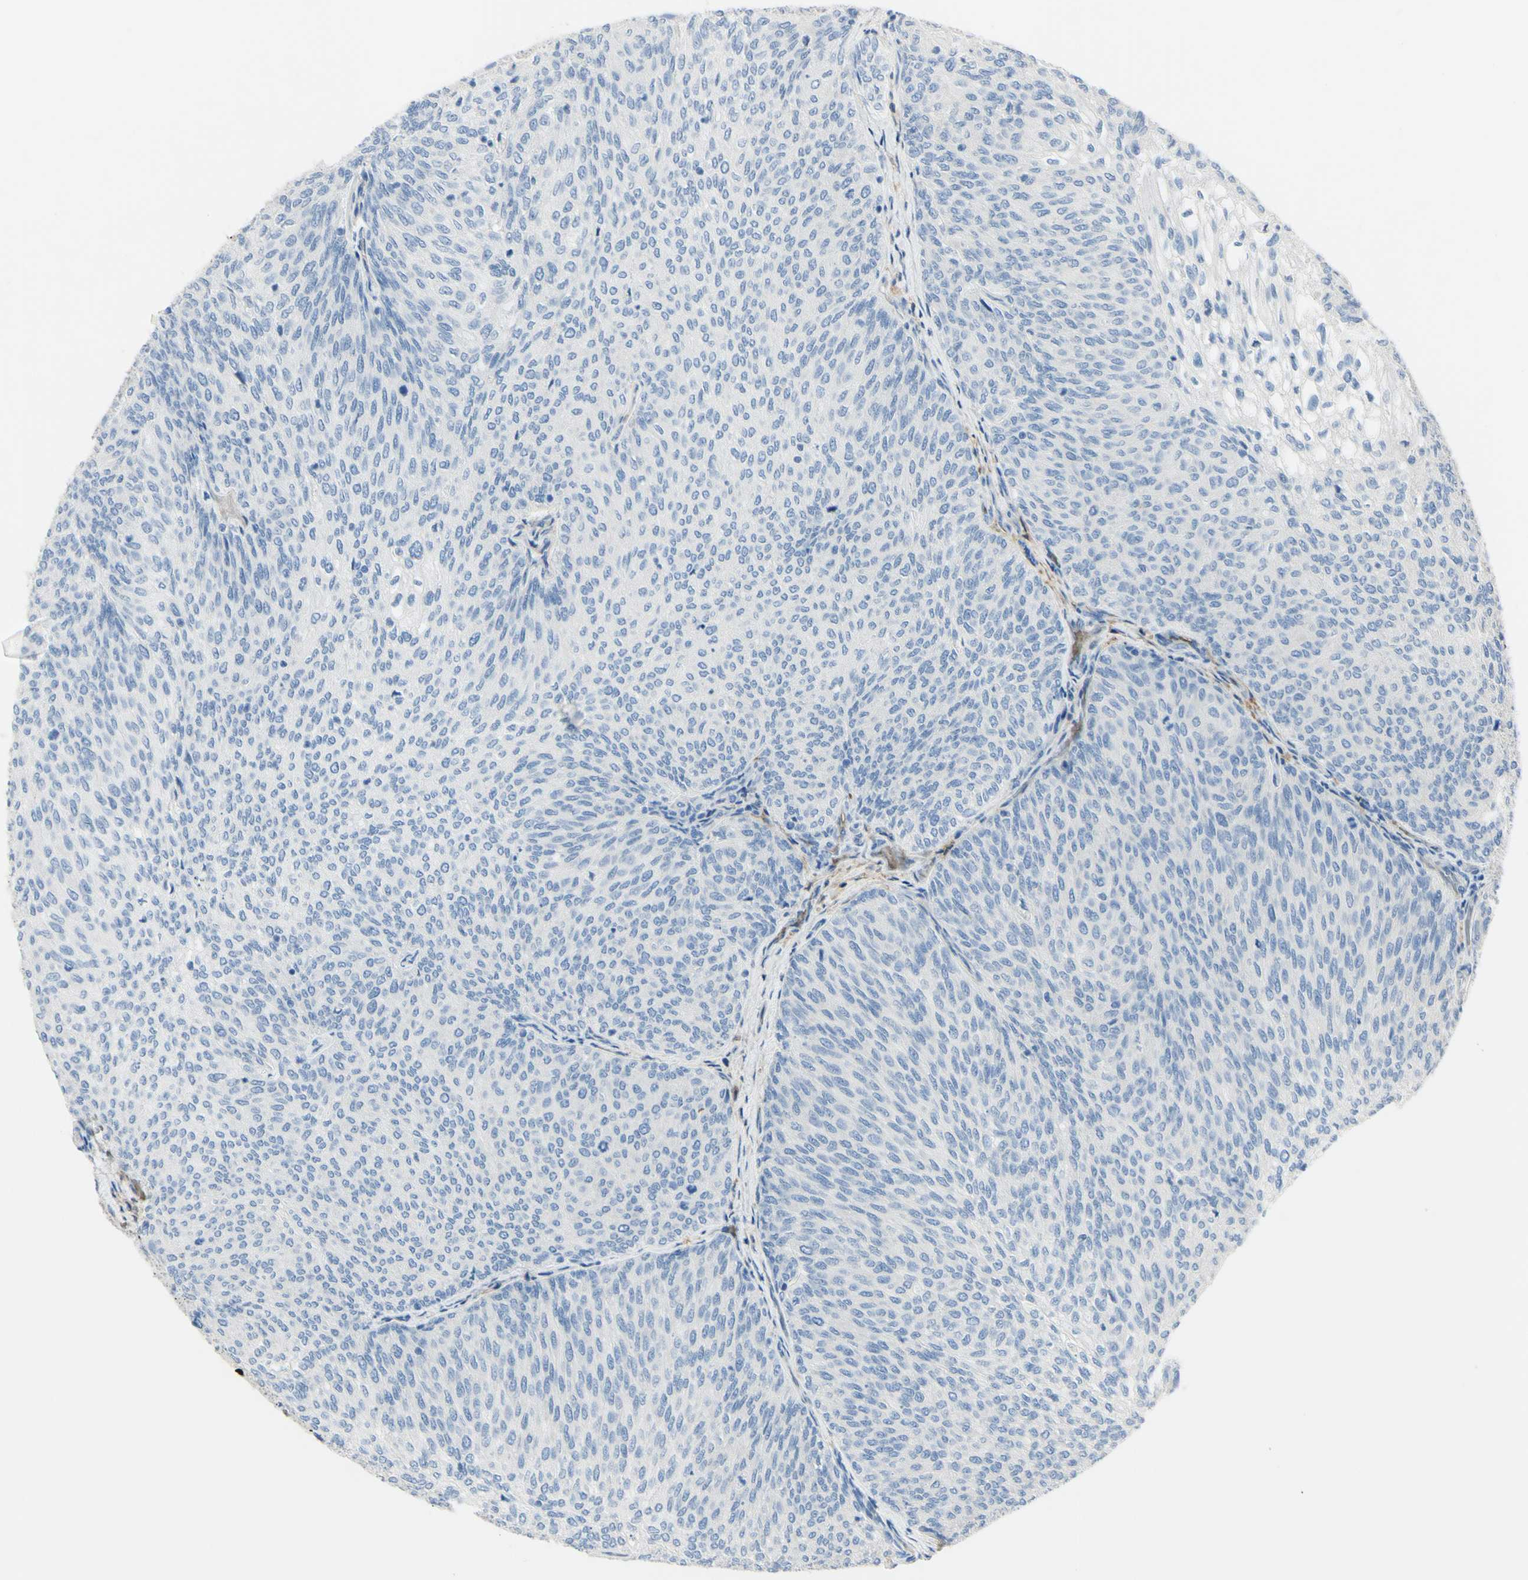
{"staining": {"intensity": "negative", "quantity": "none", "location": "none"}, "tissue": "urothelial cancer", "cell_type": "Tumor cells", "image_type": "cancer", "snomed": [{"axis": "morphology", "description": "Urothelial carcinoma, Low grade"}, {"axis": "topography", "description": "Urinary bladder"}], "caption": "This is an IHC photomicrograph of human urothelial carcinoma (low-grade). There is no expression in tumor cells.", "gene": "NCBP2L", "patient": {"sex": "female", "age": 79}}